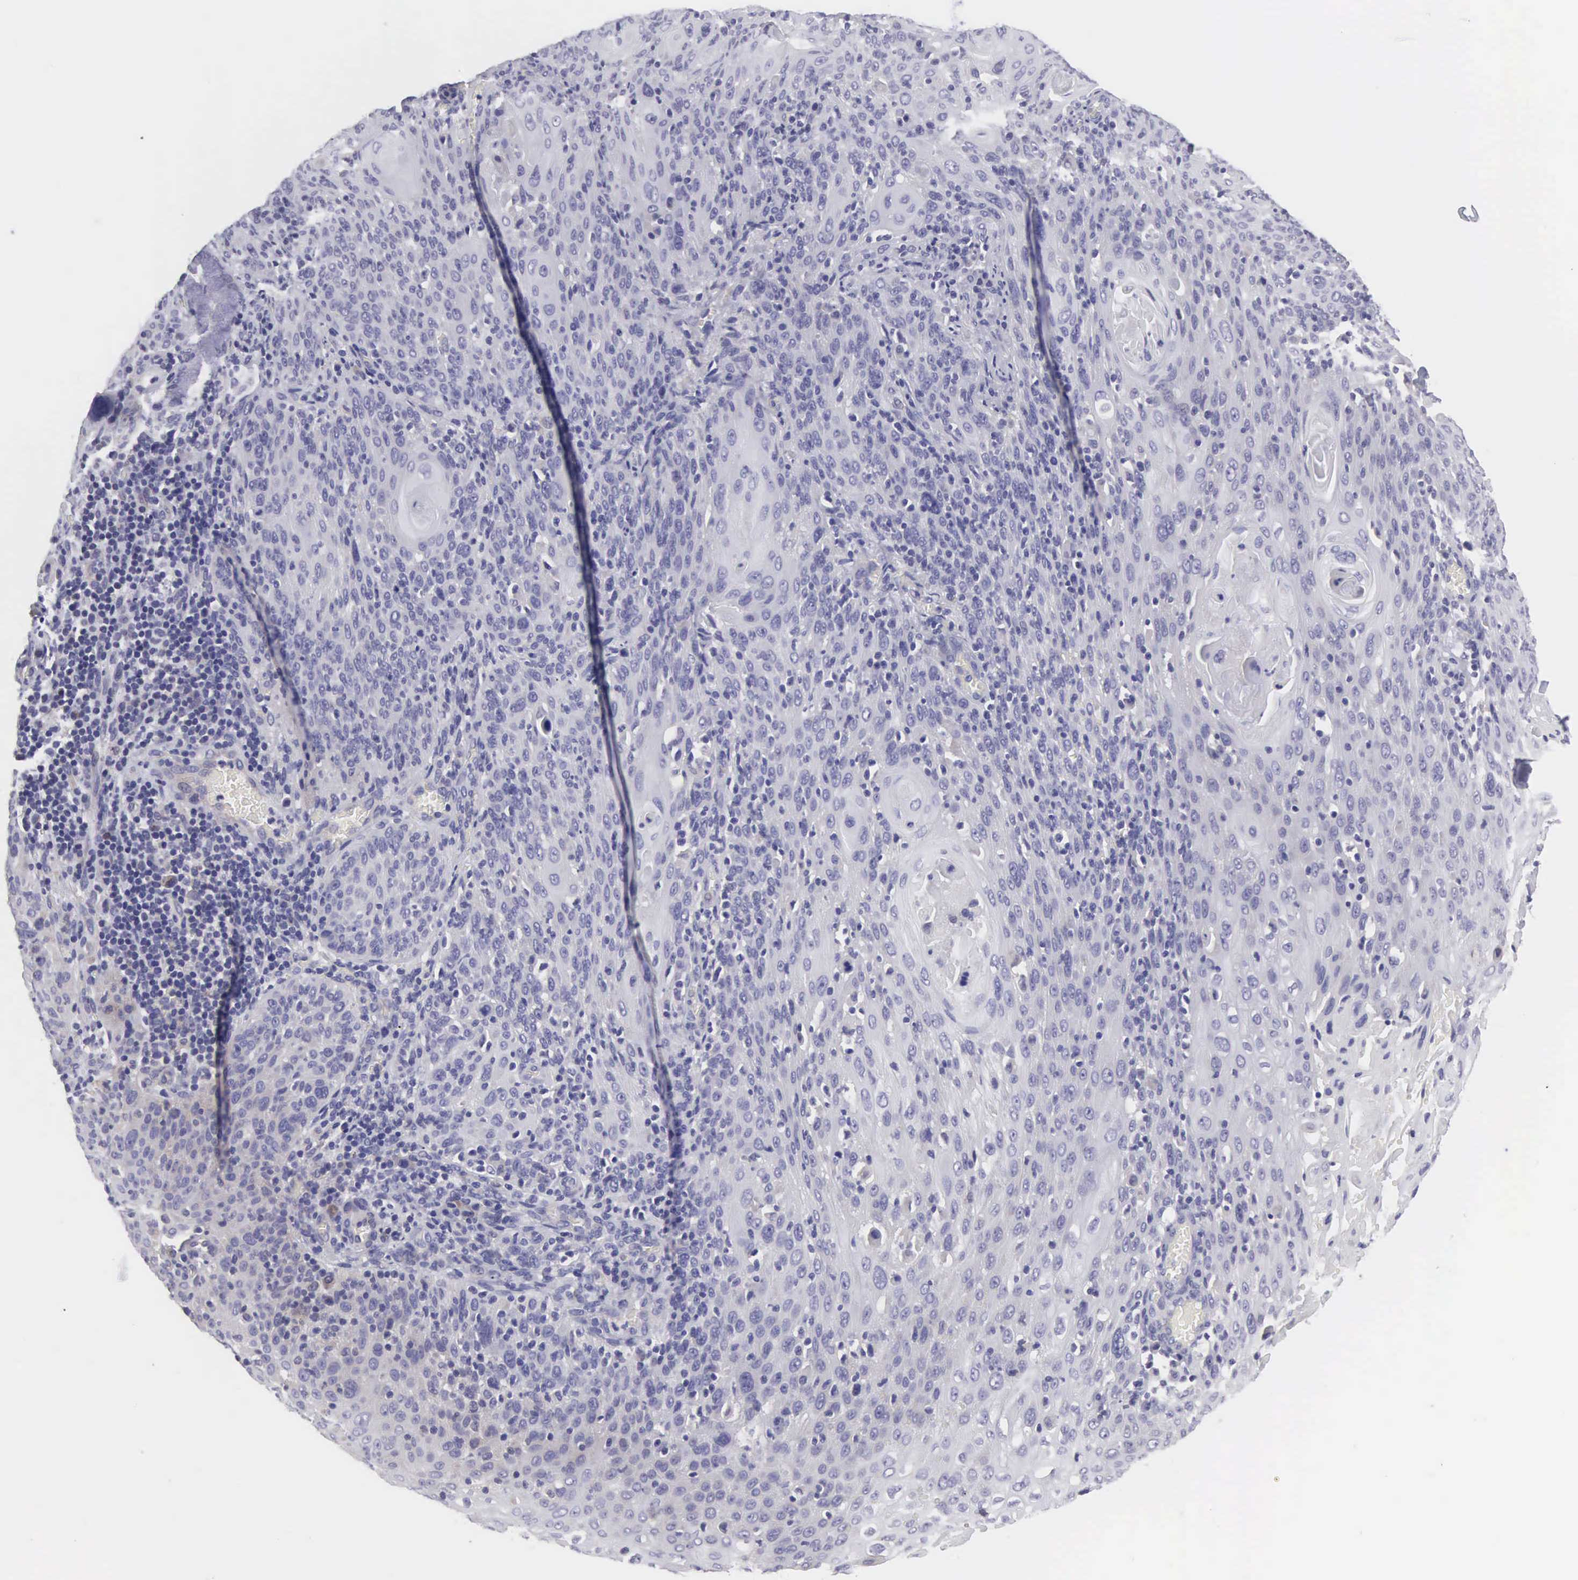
{"staining": {"intensity": "negative", "quantity": "none", "location": "none"}, "tissue": "cervical cancer", "cell_type": "Tumor cells", "image_type": "cancer", "snomed": [{"axis": "morphology", "description": "Squamous cell carcinoma, NOS"}, {"axis": "topography", "description": "Cervix"}], "caption": "There is no significant staining in tumor cells of cervical squamous cell carcinoma.", "gene": "SLITRK4", "patient": {"sex": "female", "age": 54}}